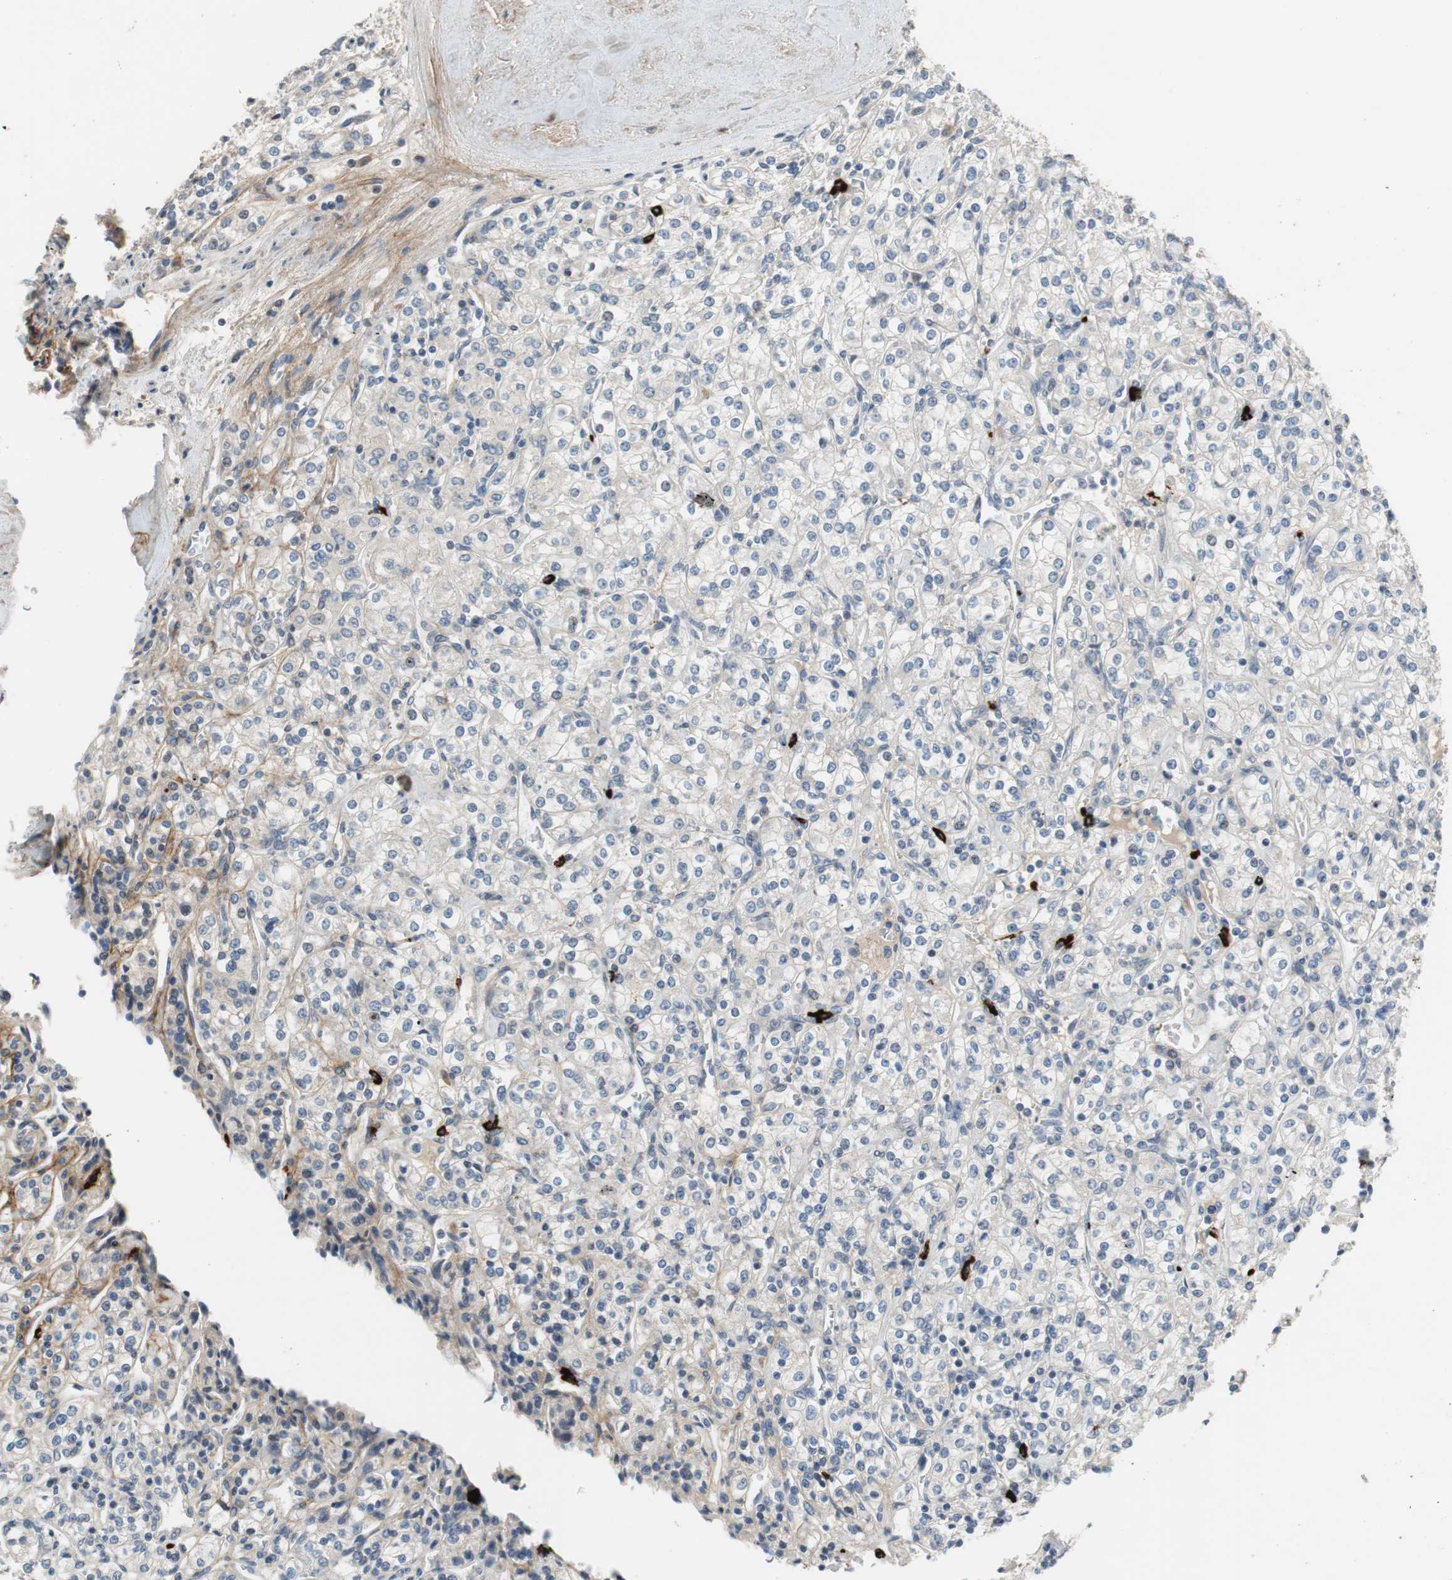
{"staining": {"intensity": "weak", "quantity": "25%-75%", "location": "cytoplasmic/membranous"}, "tissue": "renal cancer", "cell_type": "Tumor cells", "image_type": "cancer", "snomed": [{"axis": "morphology", "description": "Adenocarcinoma, NOS"}, {"axis": "topography", "description": "Kidney"}], "caption": "Immunohistochemistry (IHC) image of renal cancer stained for a protein (brown), which displays low levels of weak cytoplasmic/membranous positivity in about 25%-75% of tumor cells.", "gene": "COL12A1", "patient": {"sex": "male", "age": 77}}